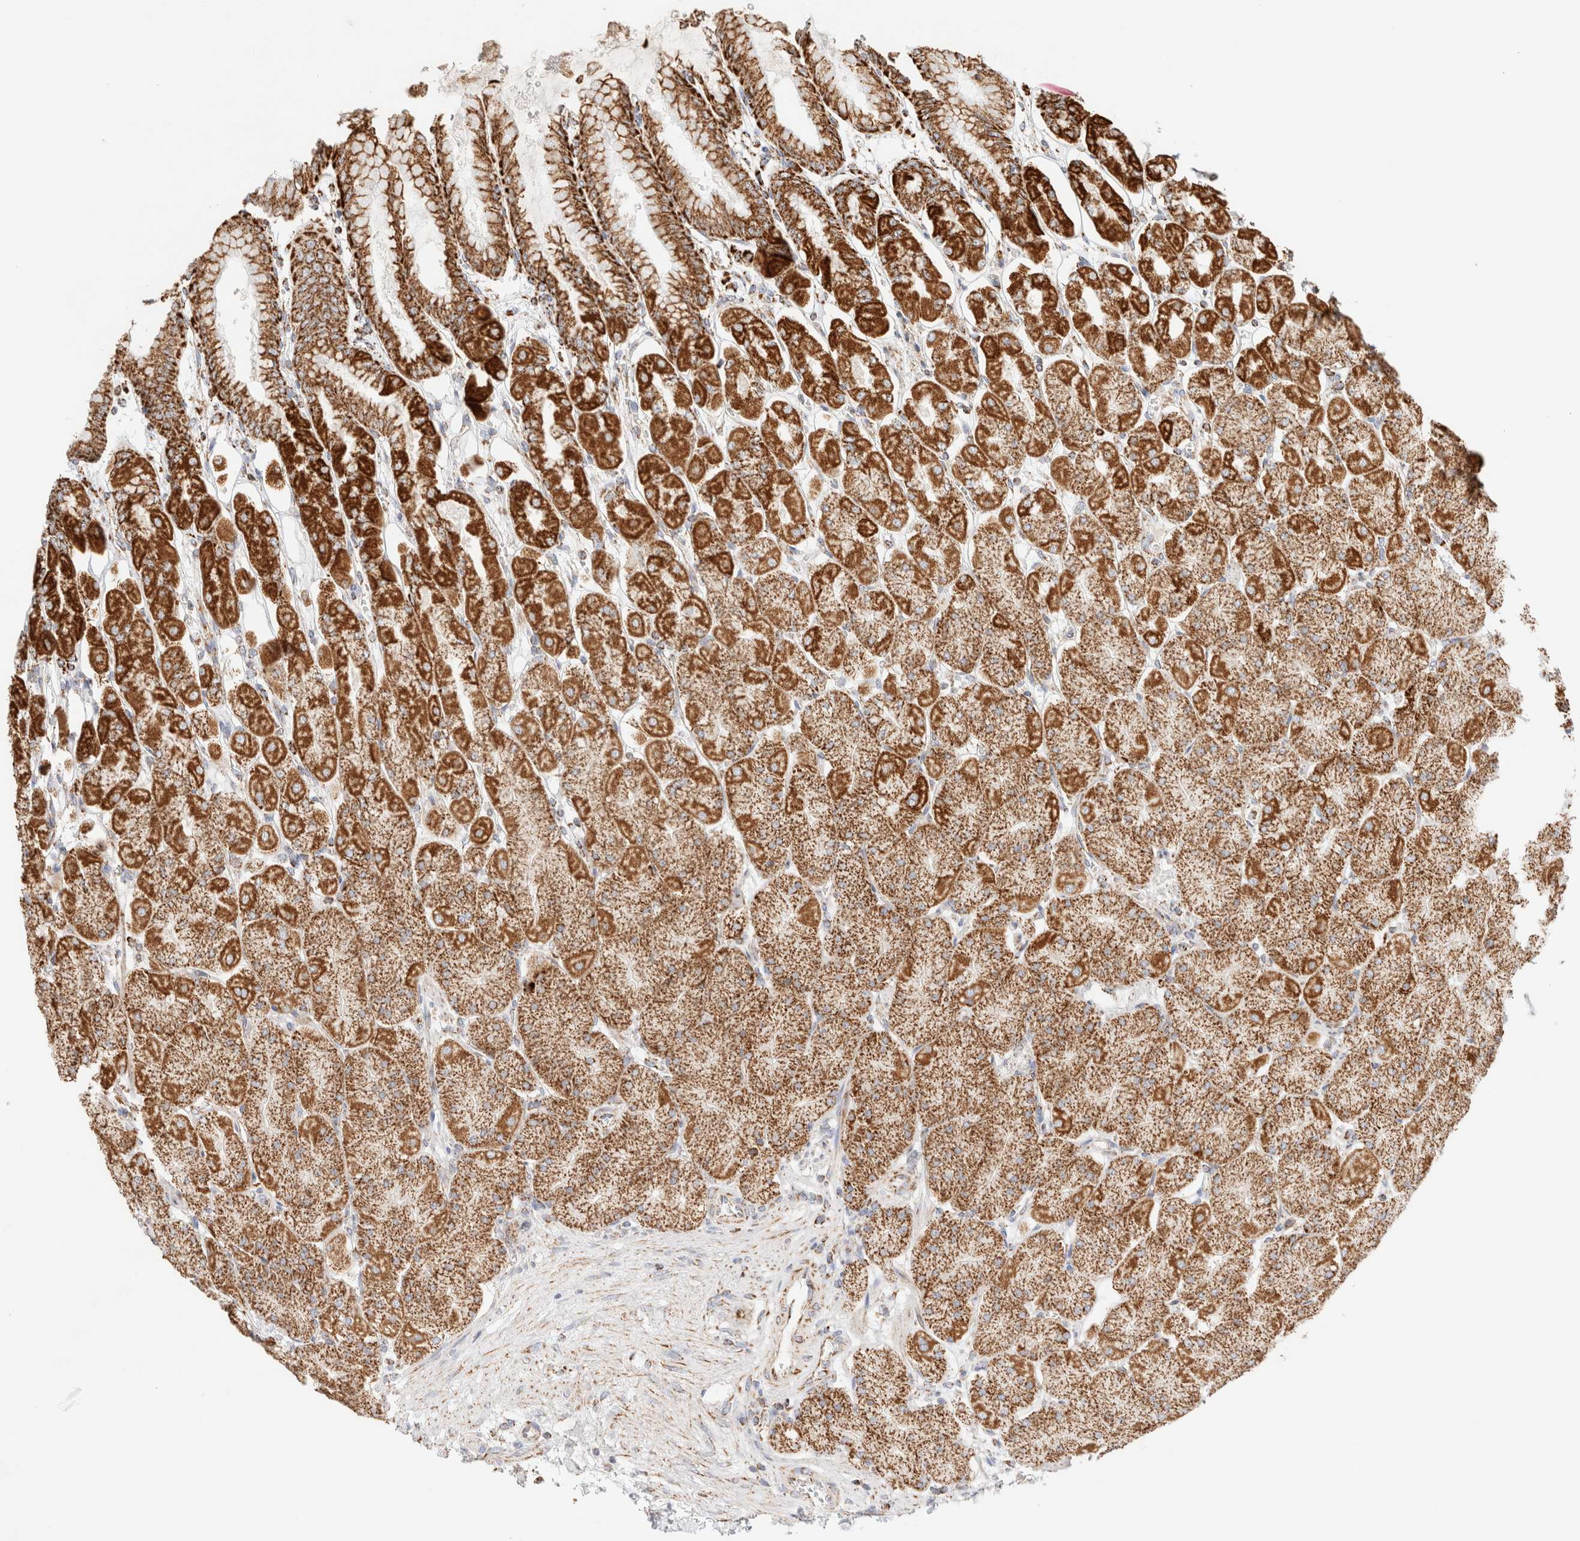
{"staining": {"intensity": "strong", "quantity": ">75%", "location": "cytoplasmic/membranous"}, "tissue": "stomach", "cell_type": "Glandular cells", "image_type": "normal", "snomed": [{"axis": "morphology", "description": "Normal tissue, NOS"}, {"axis": "topography", "description": "Stomach, upper"}], "caption": "Approximately >75% of glandular cells in benign stomach exhibit strong cytoplasmic/membranous protein expression as visualized by brown immunohistochemical staining.", "gene": "PHB2", "patient": {"sex": "female", "age": 56}}